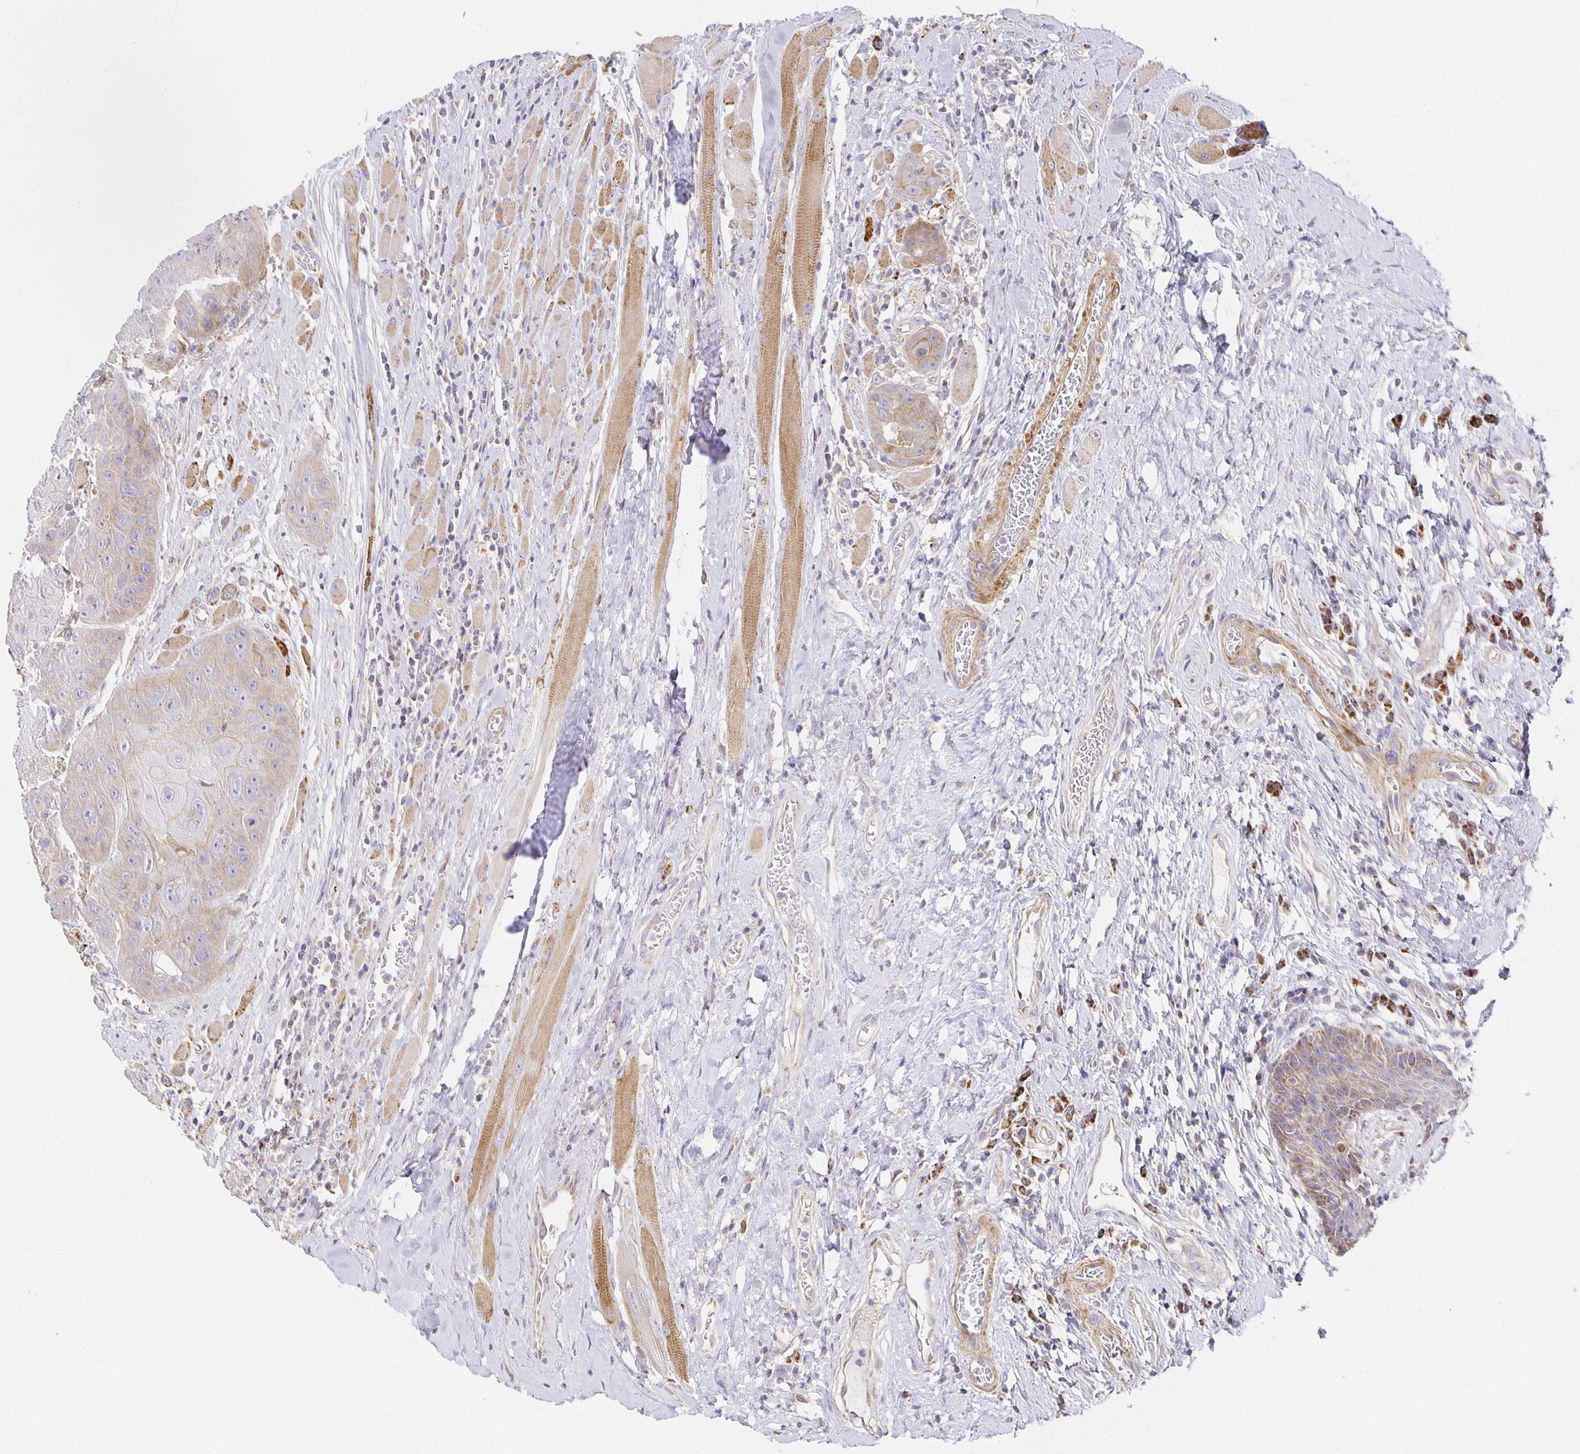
{"staining": {"intensity": "weak", "quantity": "25%-75%", "location": "cytoplasmic/membranous"}, "tissue": "head and neck cancer", "cell_type": "Tumor cells", "image_type": "cancer", "snomed": [{"axis": "morphology", "description": "Squamous cell carcinoma, NOS"}, {"axis": "topography", "description": "Head-Neck"}], "caption": "Head and neck cancer (squamous cell carcinoma) tissue shows weak cytoplasmic/membranous expression in about 25%-75% of tumor cells", "gene": "FLRT3", "patient": {"sex": "female", "age": 59}}